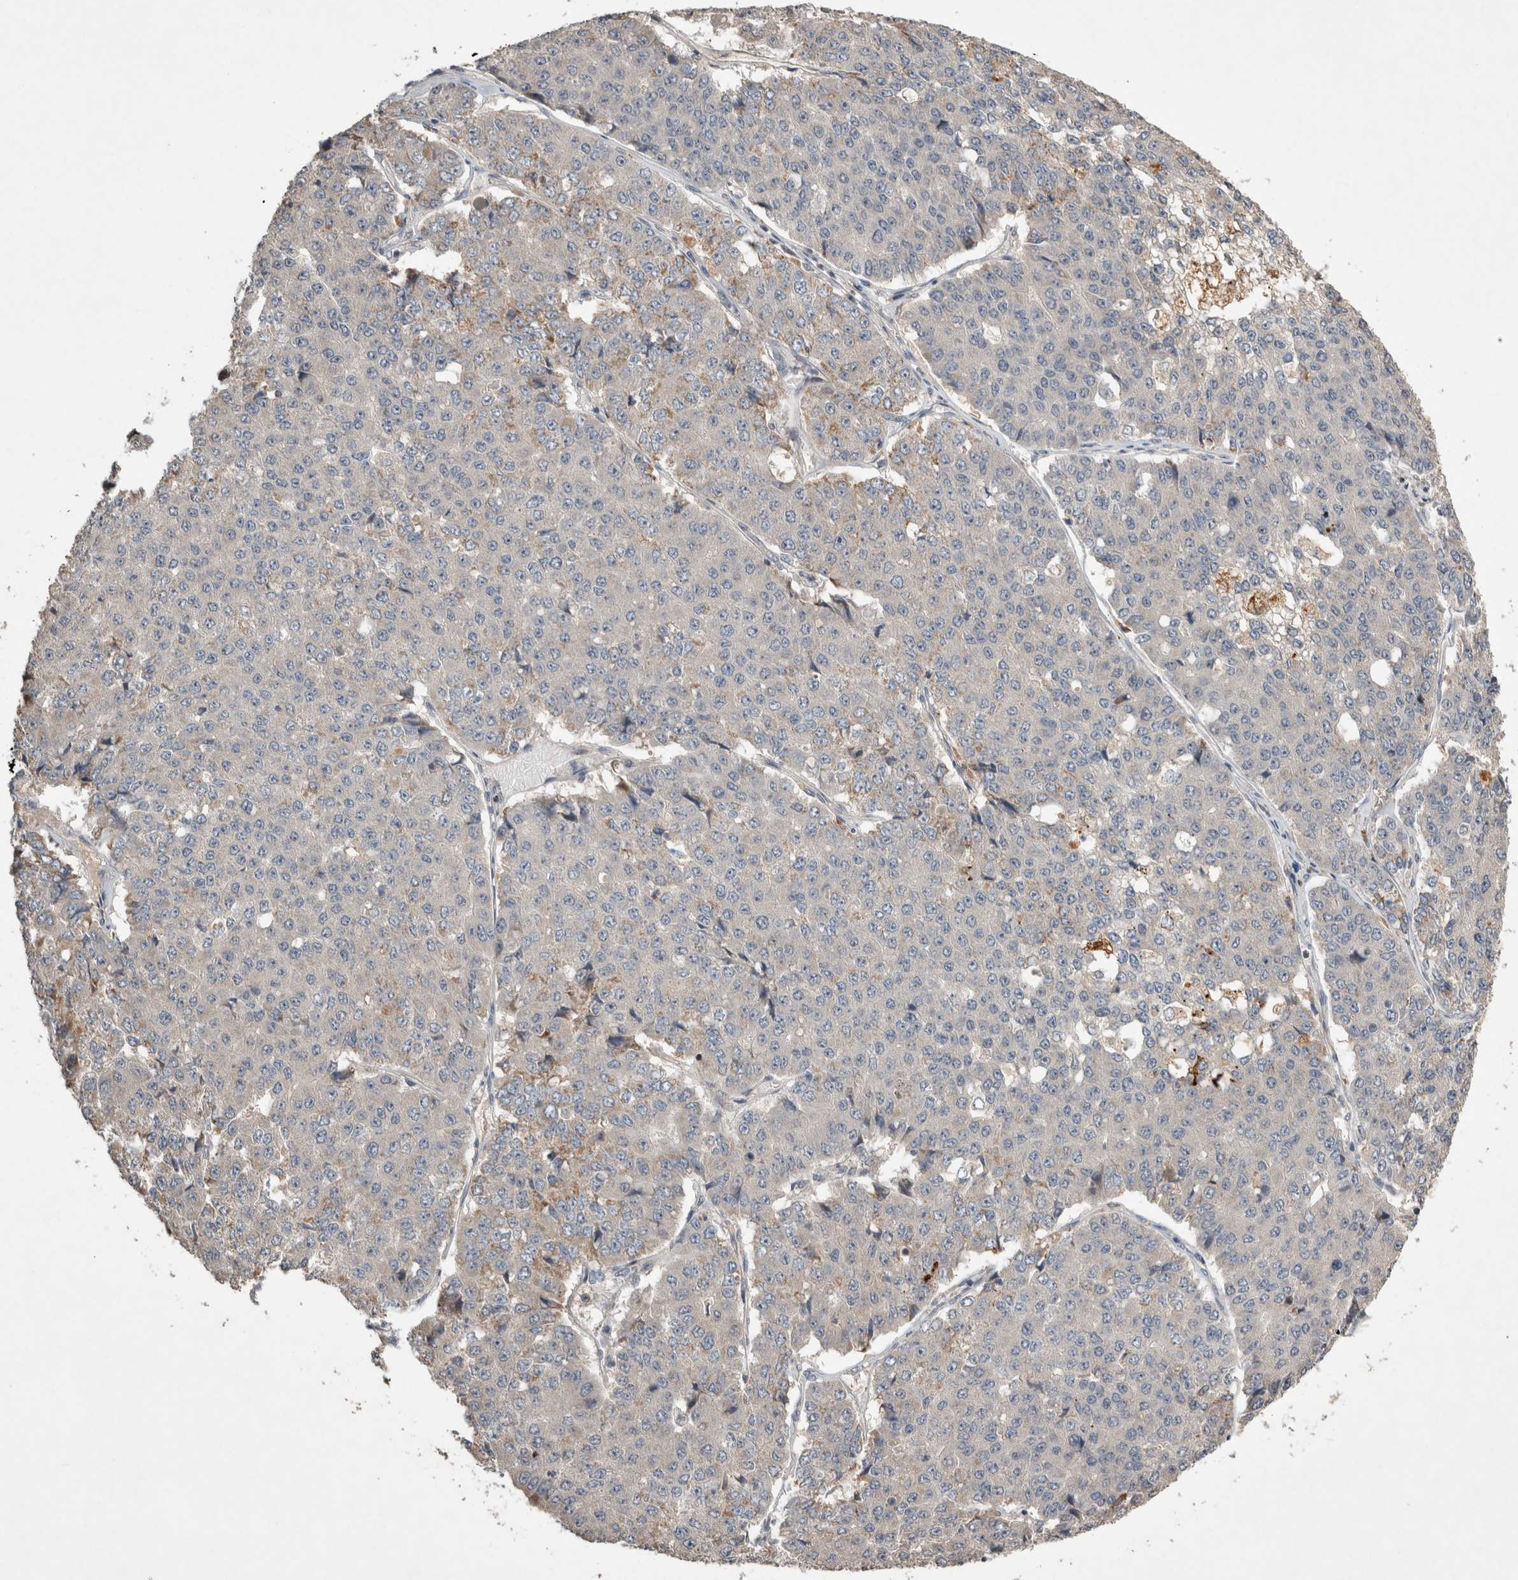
{"staining": {"intensity": "weak", "quantity": "25%-75%", "location": "cytoplasmic/membranous"}, "tissue": "pancreatic cancer", "cell_type": "Tumor cells", "image_type": "cancer", "snomed": [{"axis": "morphology", "description": "Adenocarcinoma, NOS"}, {"axis": "topography", "description": "Pancreas"}], "caption": "Immunohistochemical staining of pancreatic cancer reveals low levels of weak cytoplasmic/membranous protein staining in approximately 25%-75% of tumor cells.", "gene": "SERAC1", "patient": {"sex": "male", "age": 50}}